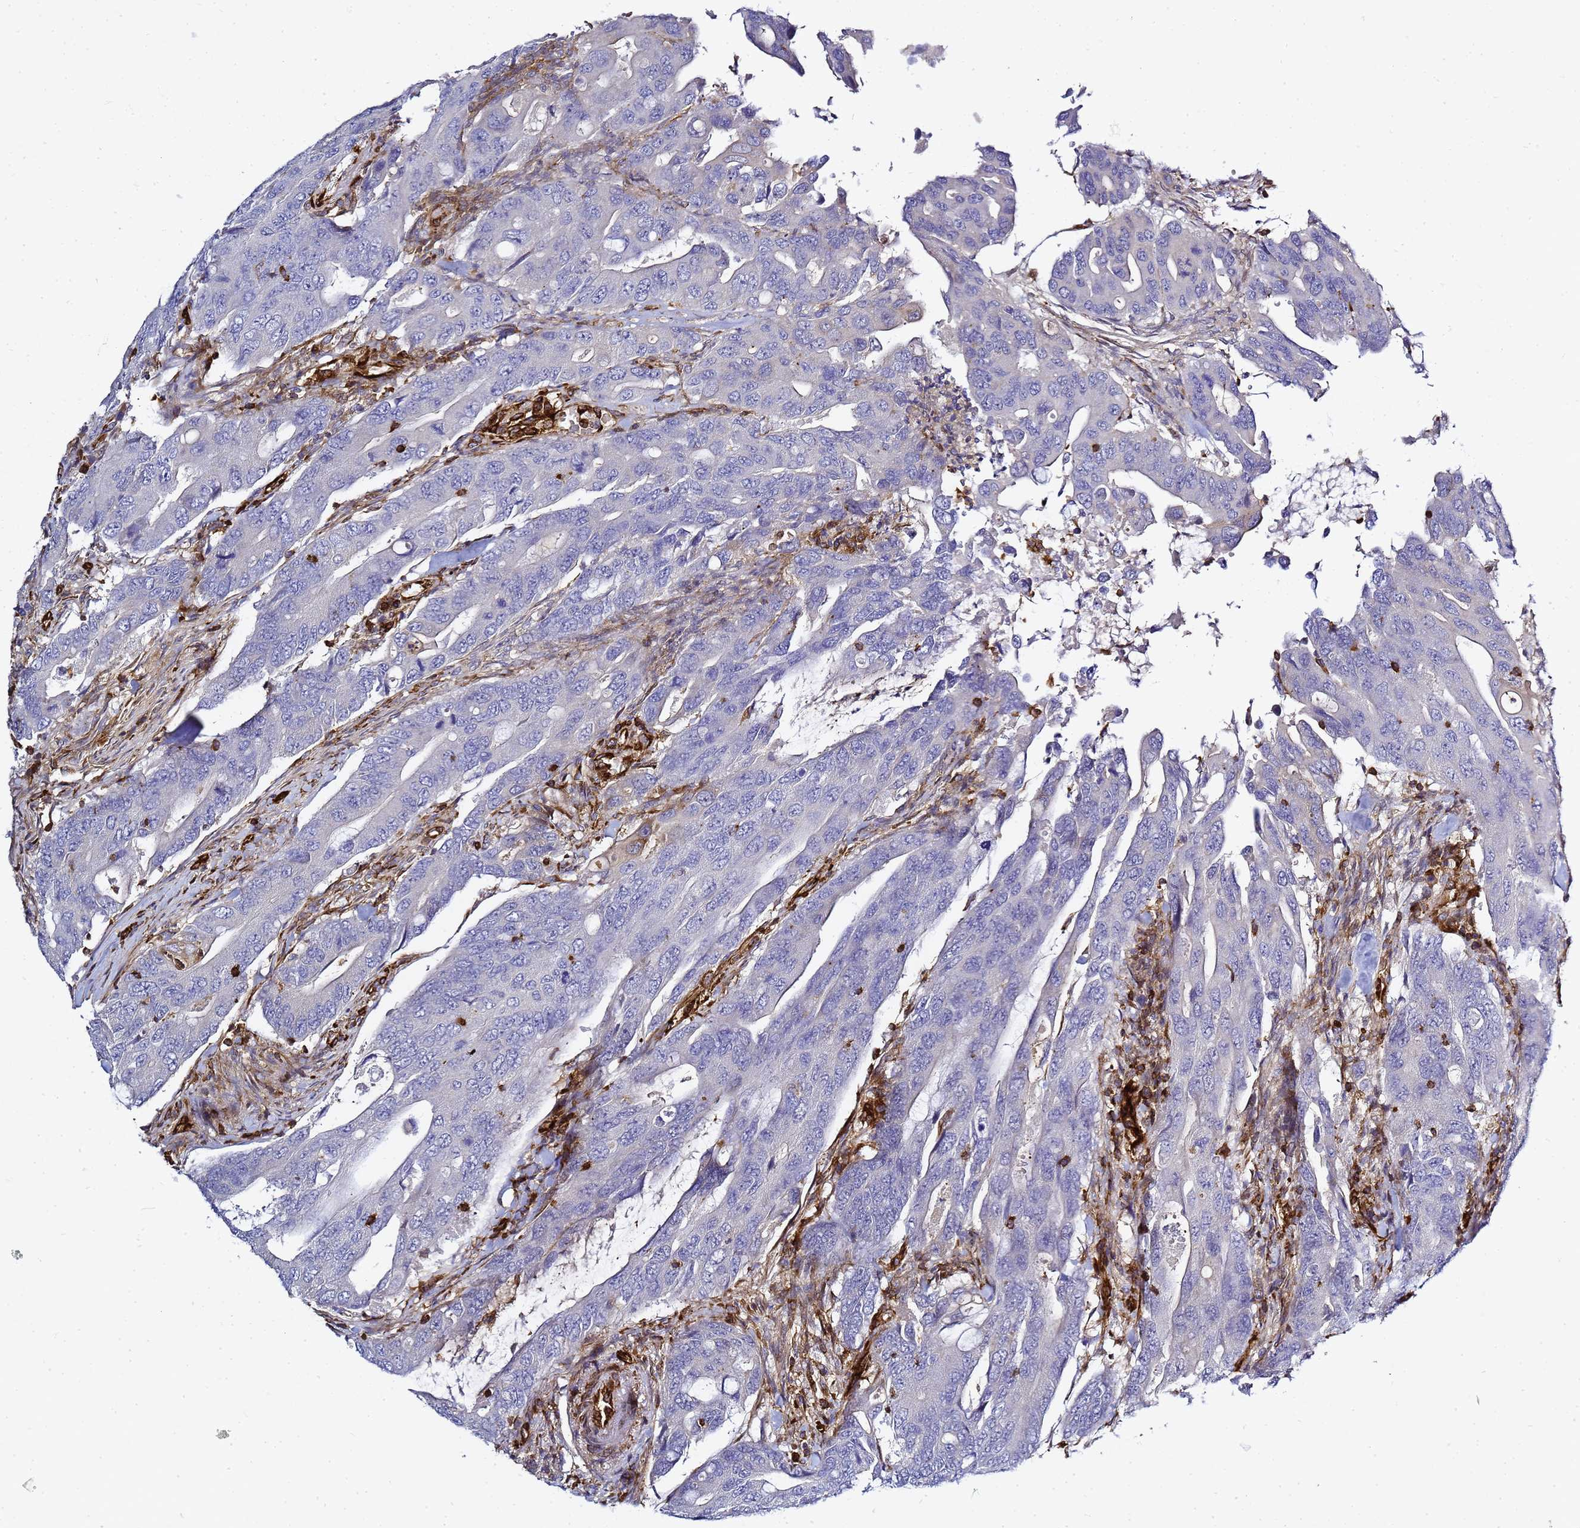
{"staining": {"intensity": "negative", "quantity": "none", "location": "none"}, "tissue": "colorectal cancer", "cell_type": "Tumor cells", "image_type": "cancer", "snomed": [{"axis": "morphology", "description": "Adenocarcinoma, NOS"}, {"axis": "topography", "description": "Colon"}], "caption": "High power microscopy histopathology image of an immunohistochemistry (IHC) photomicrograph of adenocarcinoma (colorectal), revealing no significant staining in tumor cells.", "gene": "ZBTB8OS", "patient": {"sex": "male", "age": 71}}